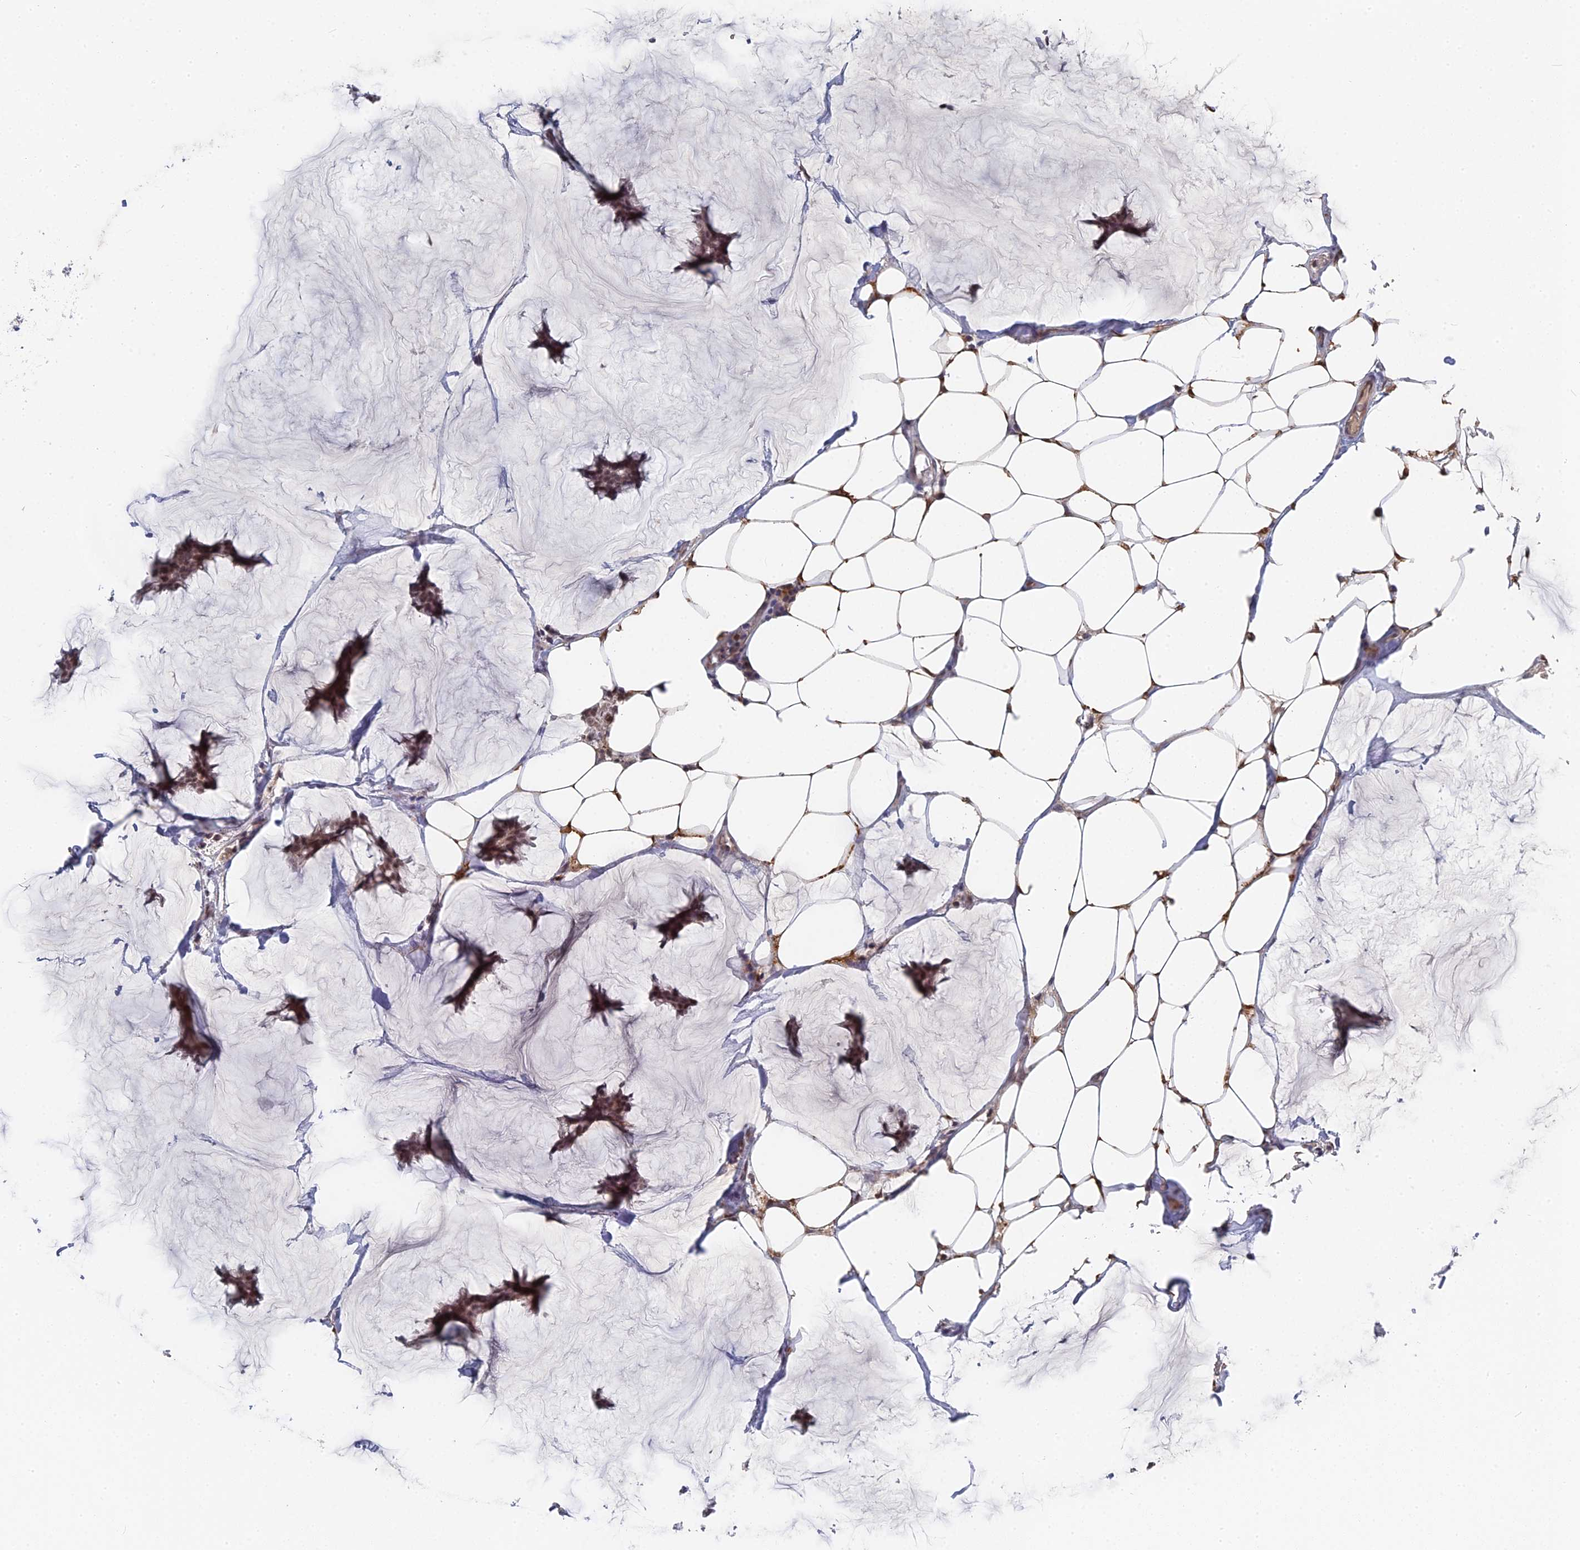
{"staining": {"intensity": "weak", "quantity": "25%-75%", "location": "cytoplasmic/membranous,nuclear"}, "tissue": "breast cancer", "cell_type": "Tumor cells", "image_type": "cancer", "snomed": [{"axis": "morphology", "description": "Duct carcinoma"}, {"axis": "topography", "description": "Breast"}], "caption": "Breast cancer stained with IHC exhibits weak cytoplasmic/membranous and nuclear positivity in approximately 25%-75% of tumor cells.", "gene": "CCDC85A", "patient": {"sex": "female", "age": 93}}